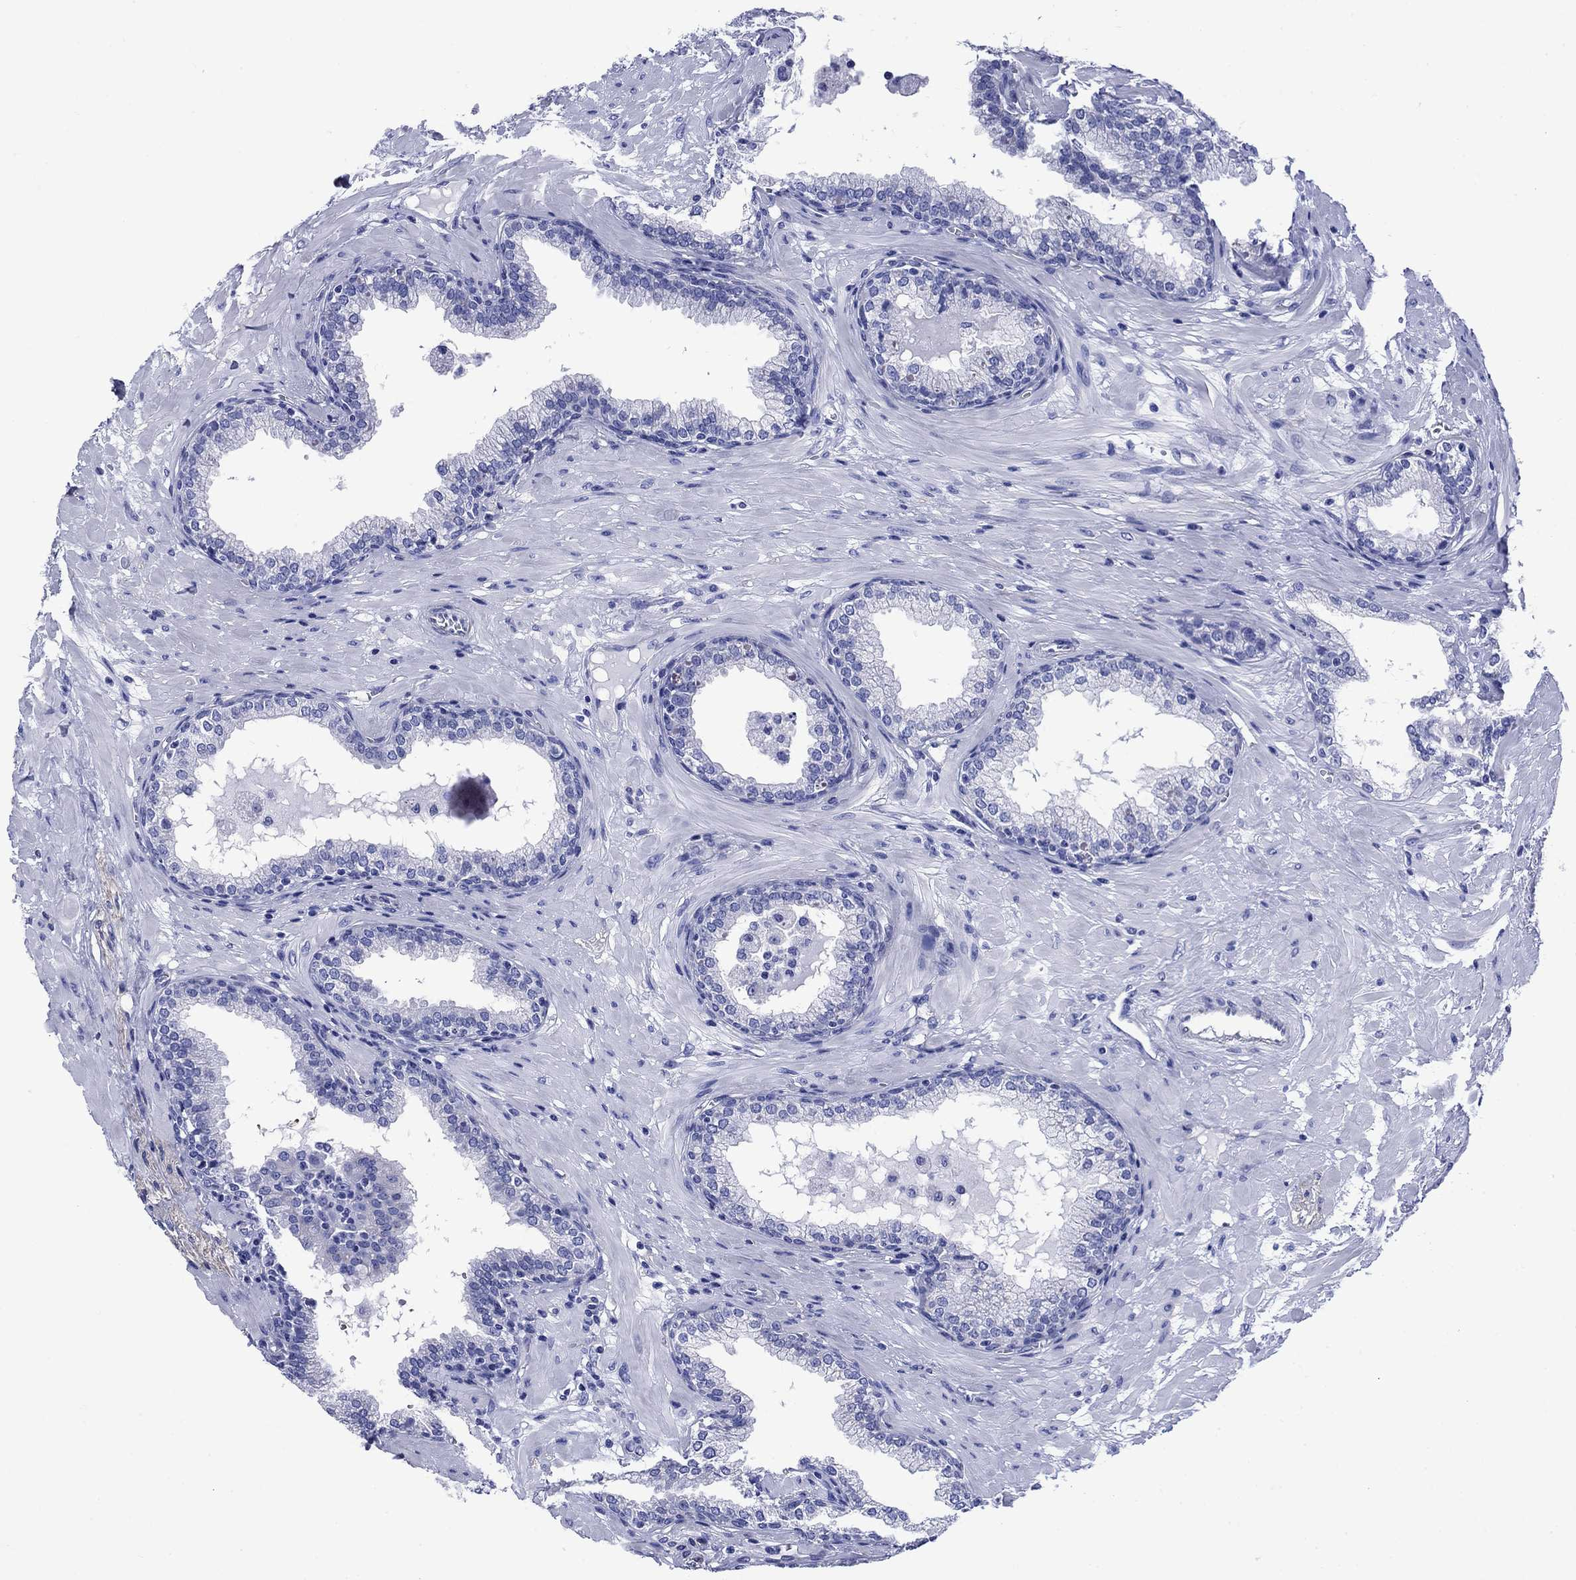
{"staining": {"intensity": "negative", "quantity": "none", "location": "none"}, "tissue": "prostate", "cell_type": "Glandular cells", "image_type": "normal", "snomed": [{"axis": "morphology", "description": "Normal tissue, NOS"}, {"axis": "topography", "description": "Prostate"}], "caption": "Immunohistochemistry histopathology image of benign prostate stained for a protein (brown), which exhibits no staining in glandular cells.", "gene": "SLC1A2", "patient": {"sex": "male", "age": 64}}